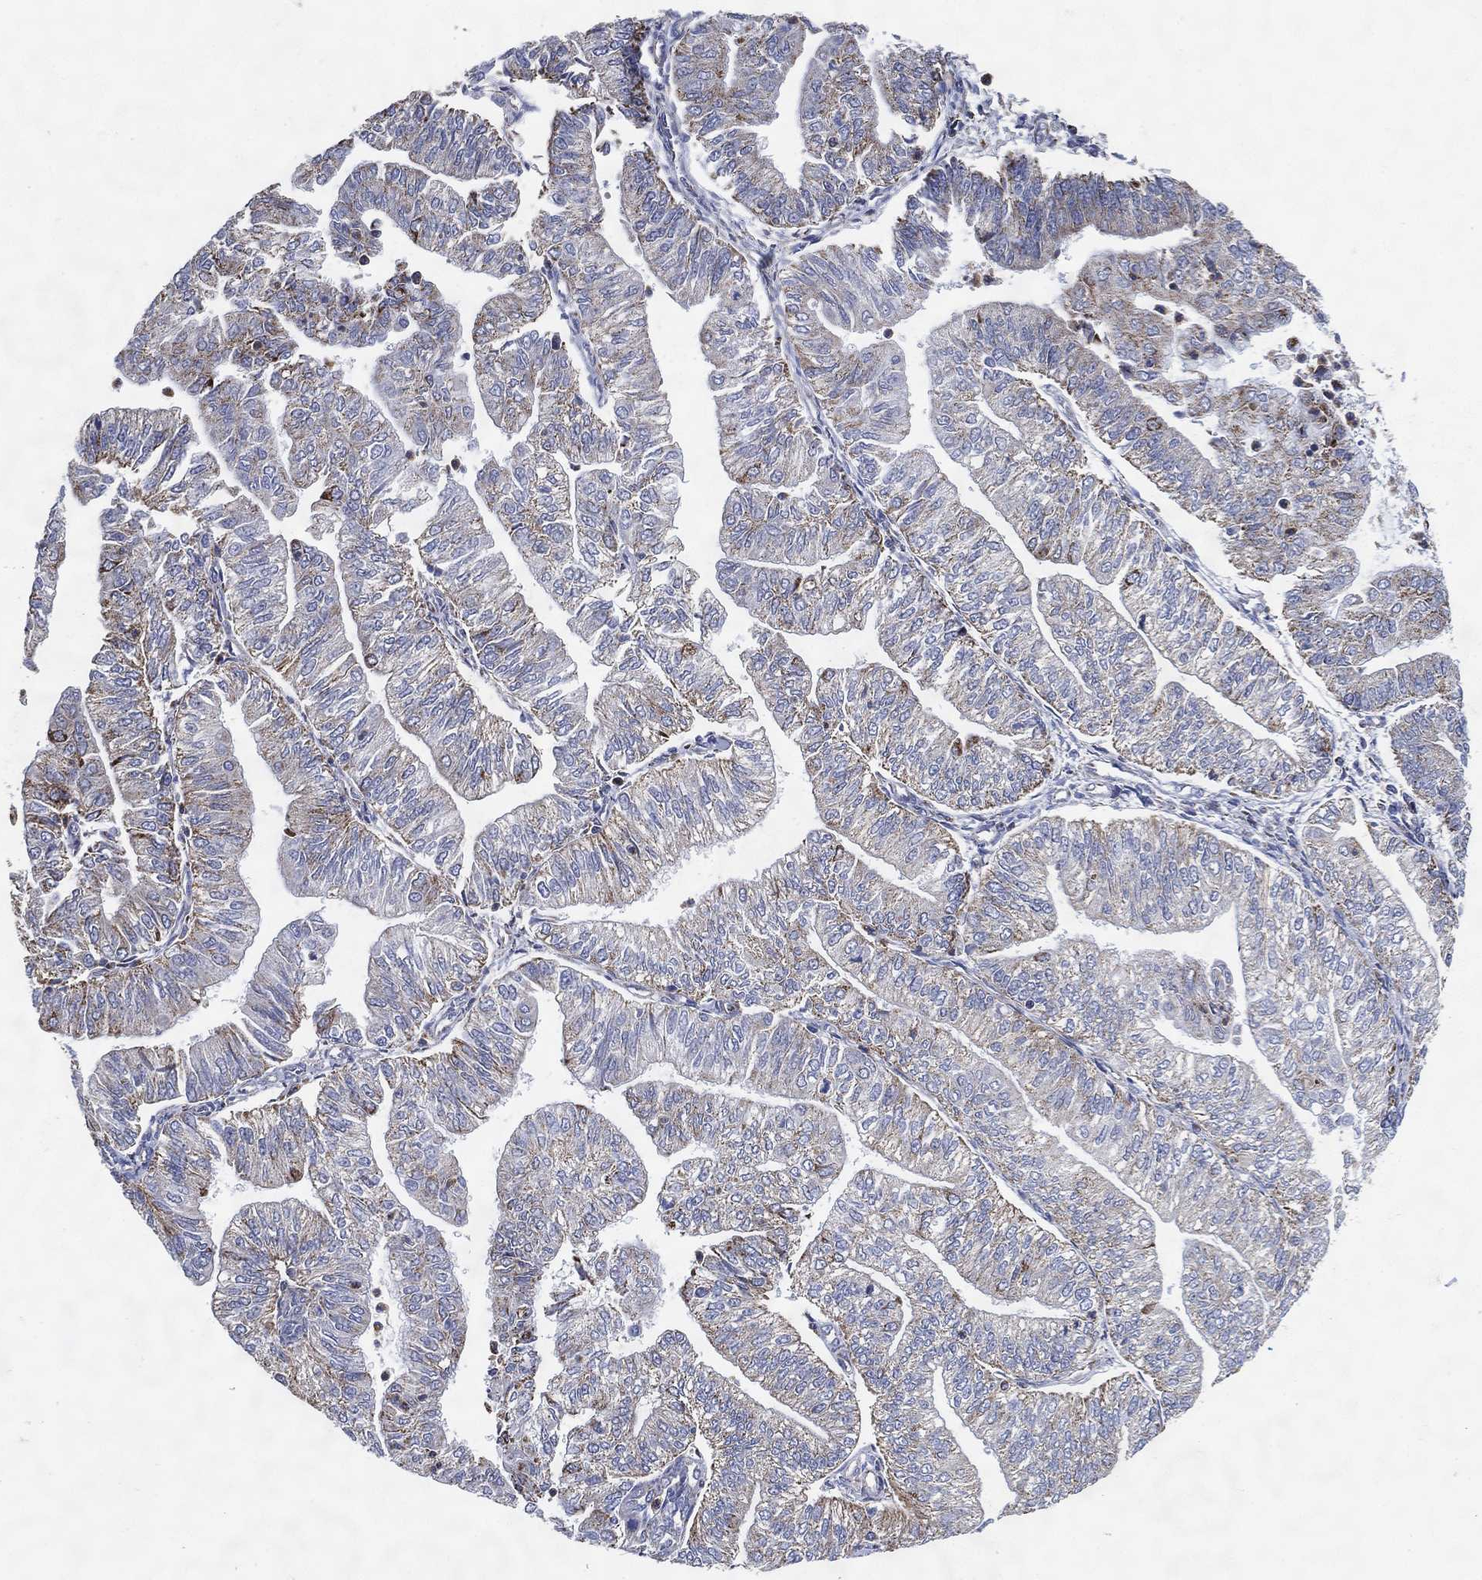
{"staining": {"intensity": "negative", "quantity": "none", "location": "none"}, "tissue": "endometrial cancer", "cell_type": "Tumor cells", "image_type": "cancer", "snomed": [{"axis": "morphology", "description": "Adenocarcinoma, NOS"}, {"axis": "topography", "description": "Endometrium"}], "caption": "Human endometrial cancer stained for a protein using IHC reveals no staining in tumor cells.", "gene": "GCAT", "patient": {"sex": "female", "age": 59}}